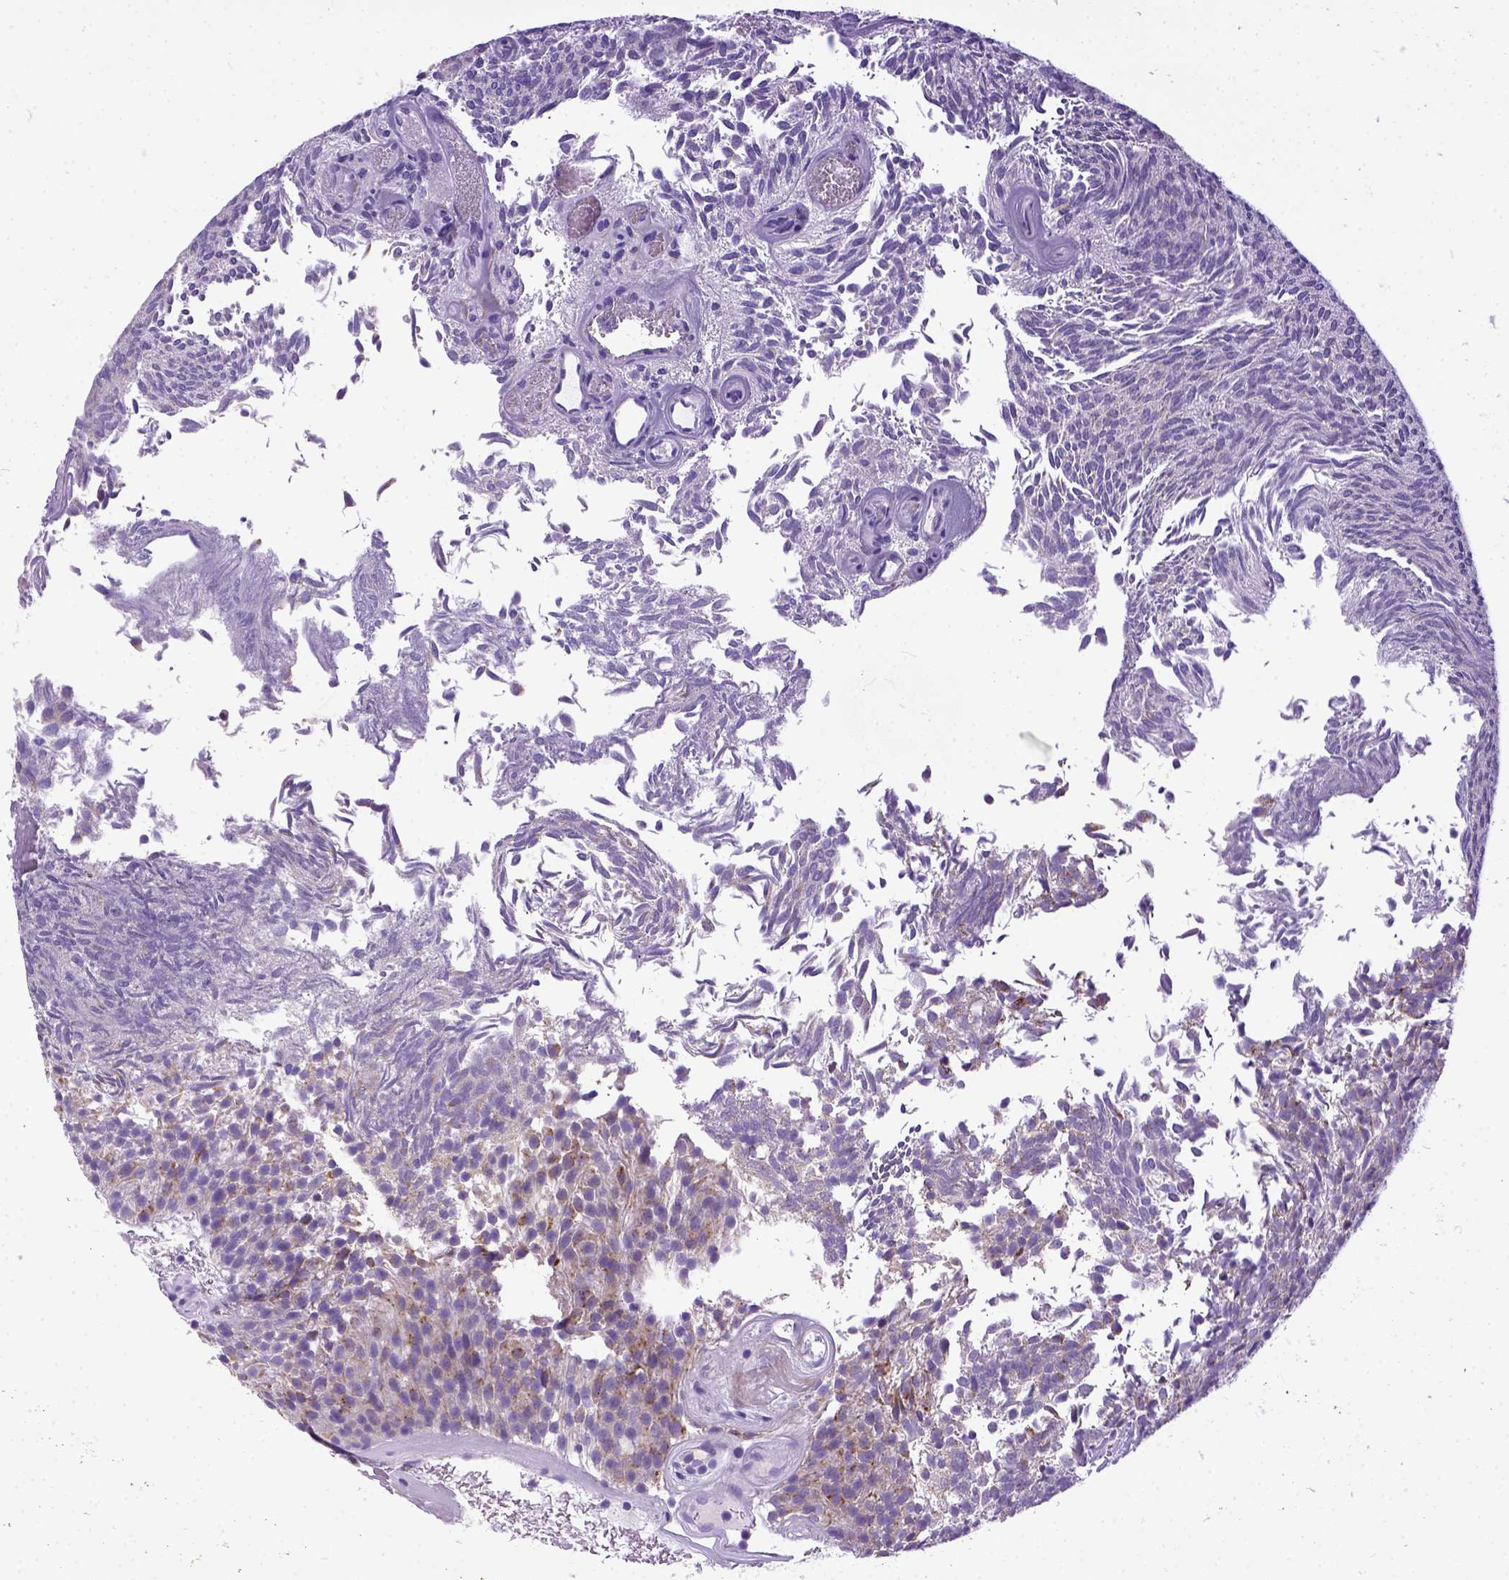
{"staining": {"intensity": "moderate", "quantity": ">75%", "location": "cytoplasmic/membranous"}, "tissue": "urothelial cancer", "cell_type": "Tumor cells", "image_type": "cancer", "snomed": [{"axis": "morphology", "description": "Urothelial carcinoma, Low grade"}, {"axis": "topography", "description": "Urinary bladder"}], "caption": "Protein expression by IHC shows moderate cytoplasmic/membranous positivity in about >75% of tumor cells in urothelial carcinoma (low-grade).", "gene": "IGF2", "patient": {"sex": "male", "age": 77}}